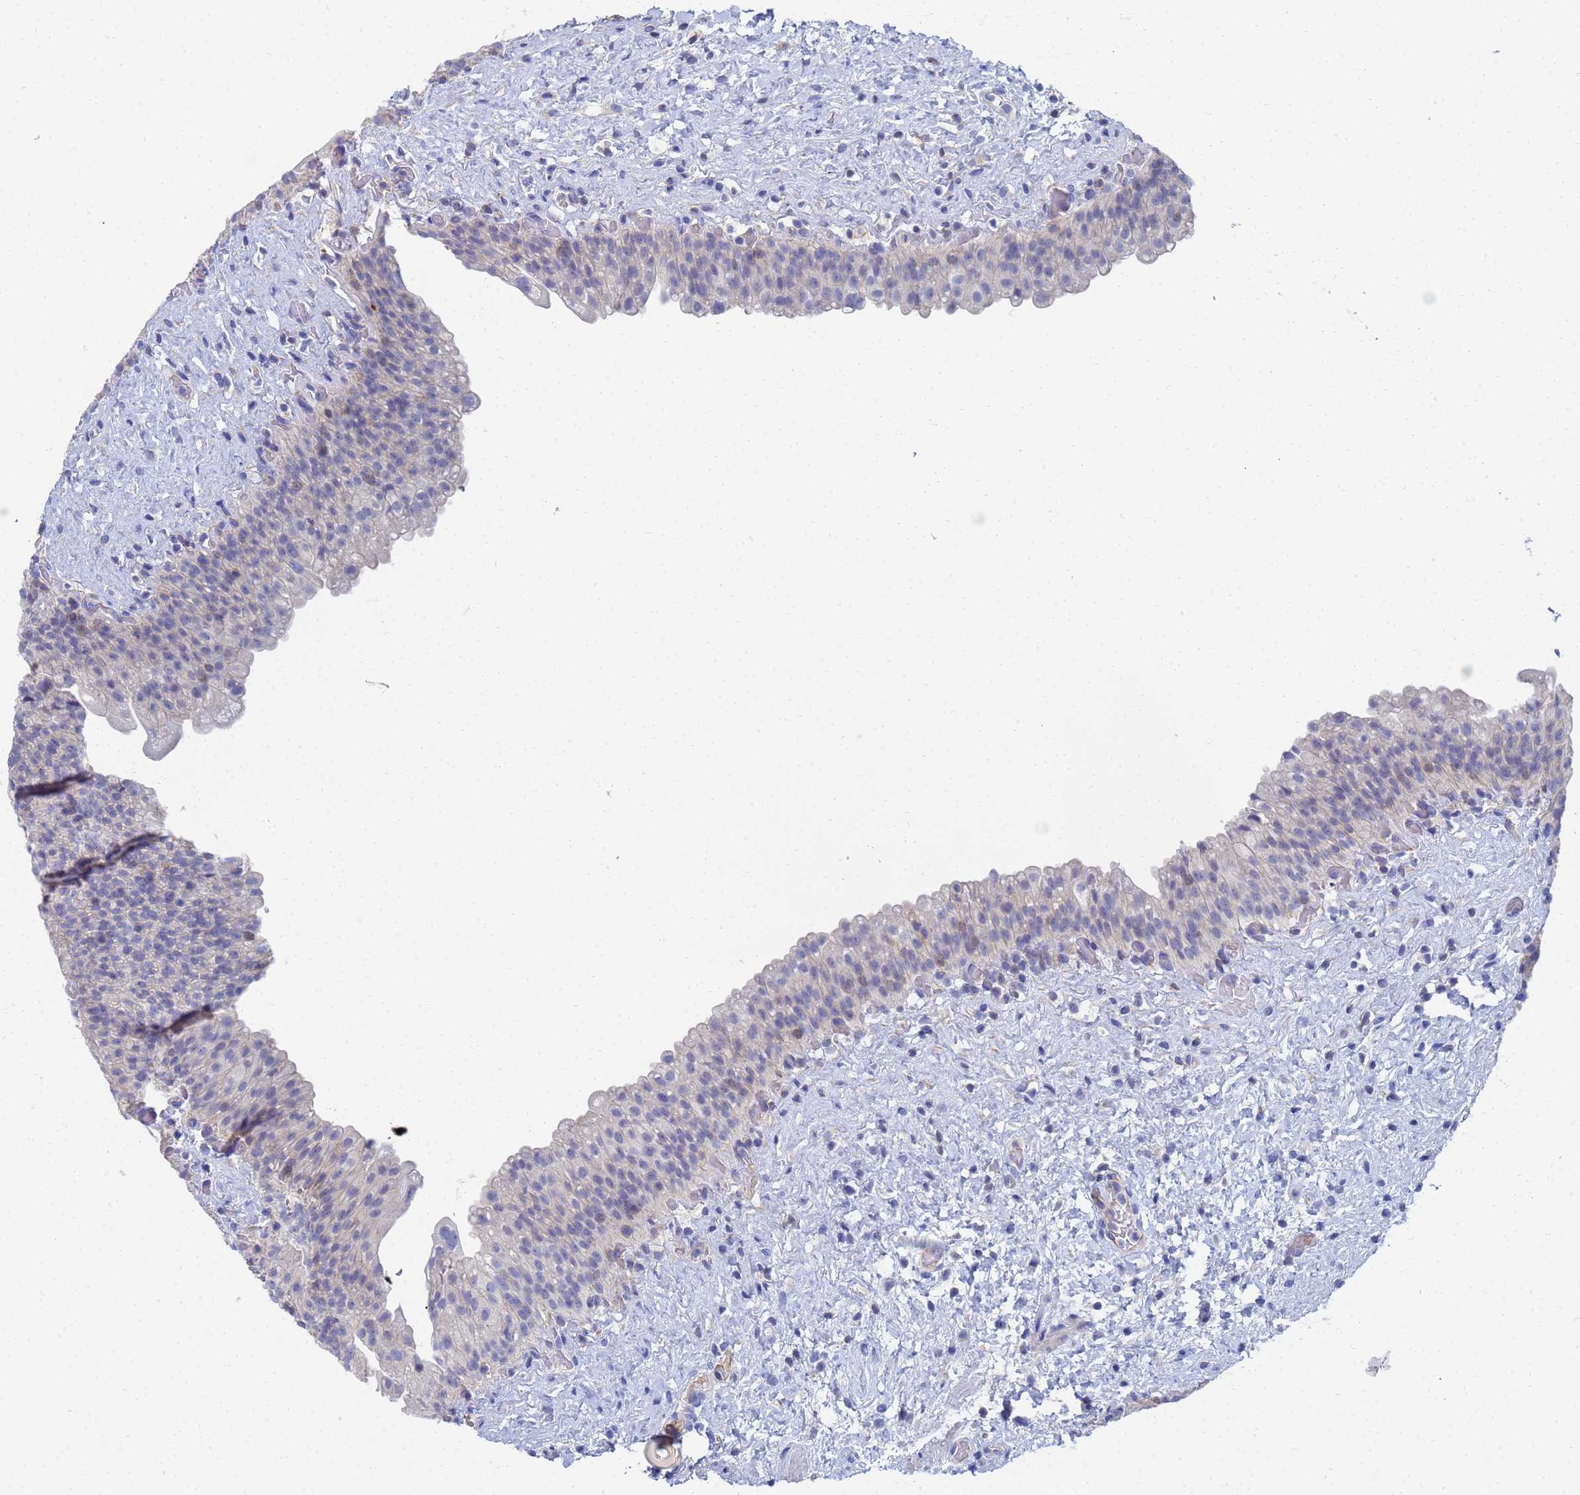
{"staining": {"intensity": "negative", "quantity": "none", "location": "none"}, "tissue": "urinary bladder", "cell_type": "Urothelial cells", "image_type": "normal", "snomed": [{"axis": "morphology", "description": "Normal tissue, NOS"}, {"axis": "topography", "description": "Urinary bladder"}], "caption": "Urothelial cells show no significant protein staining in normal urinary bladder.", "gene": "GCHFR", "patient": {"sex": "female", "age": 27}}